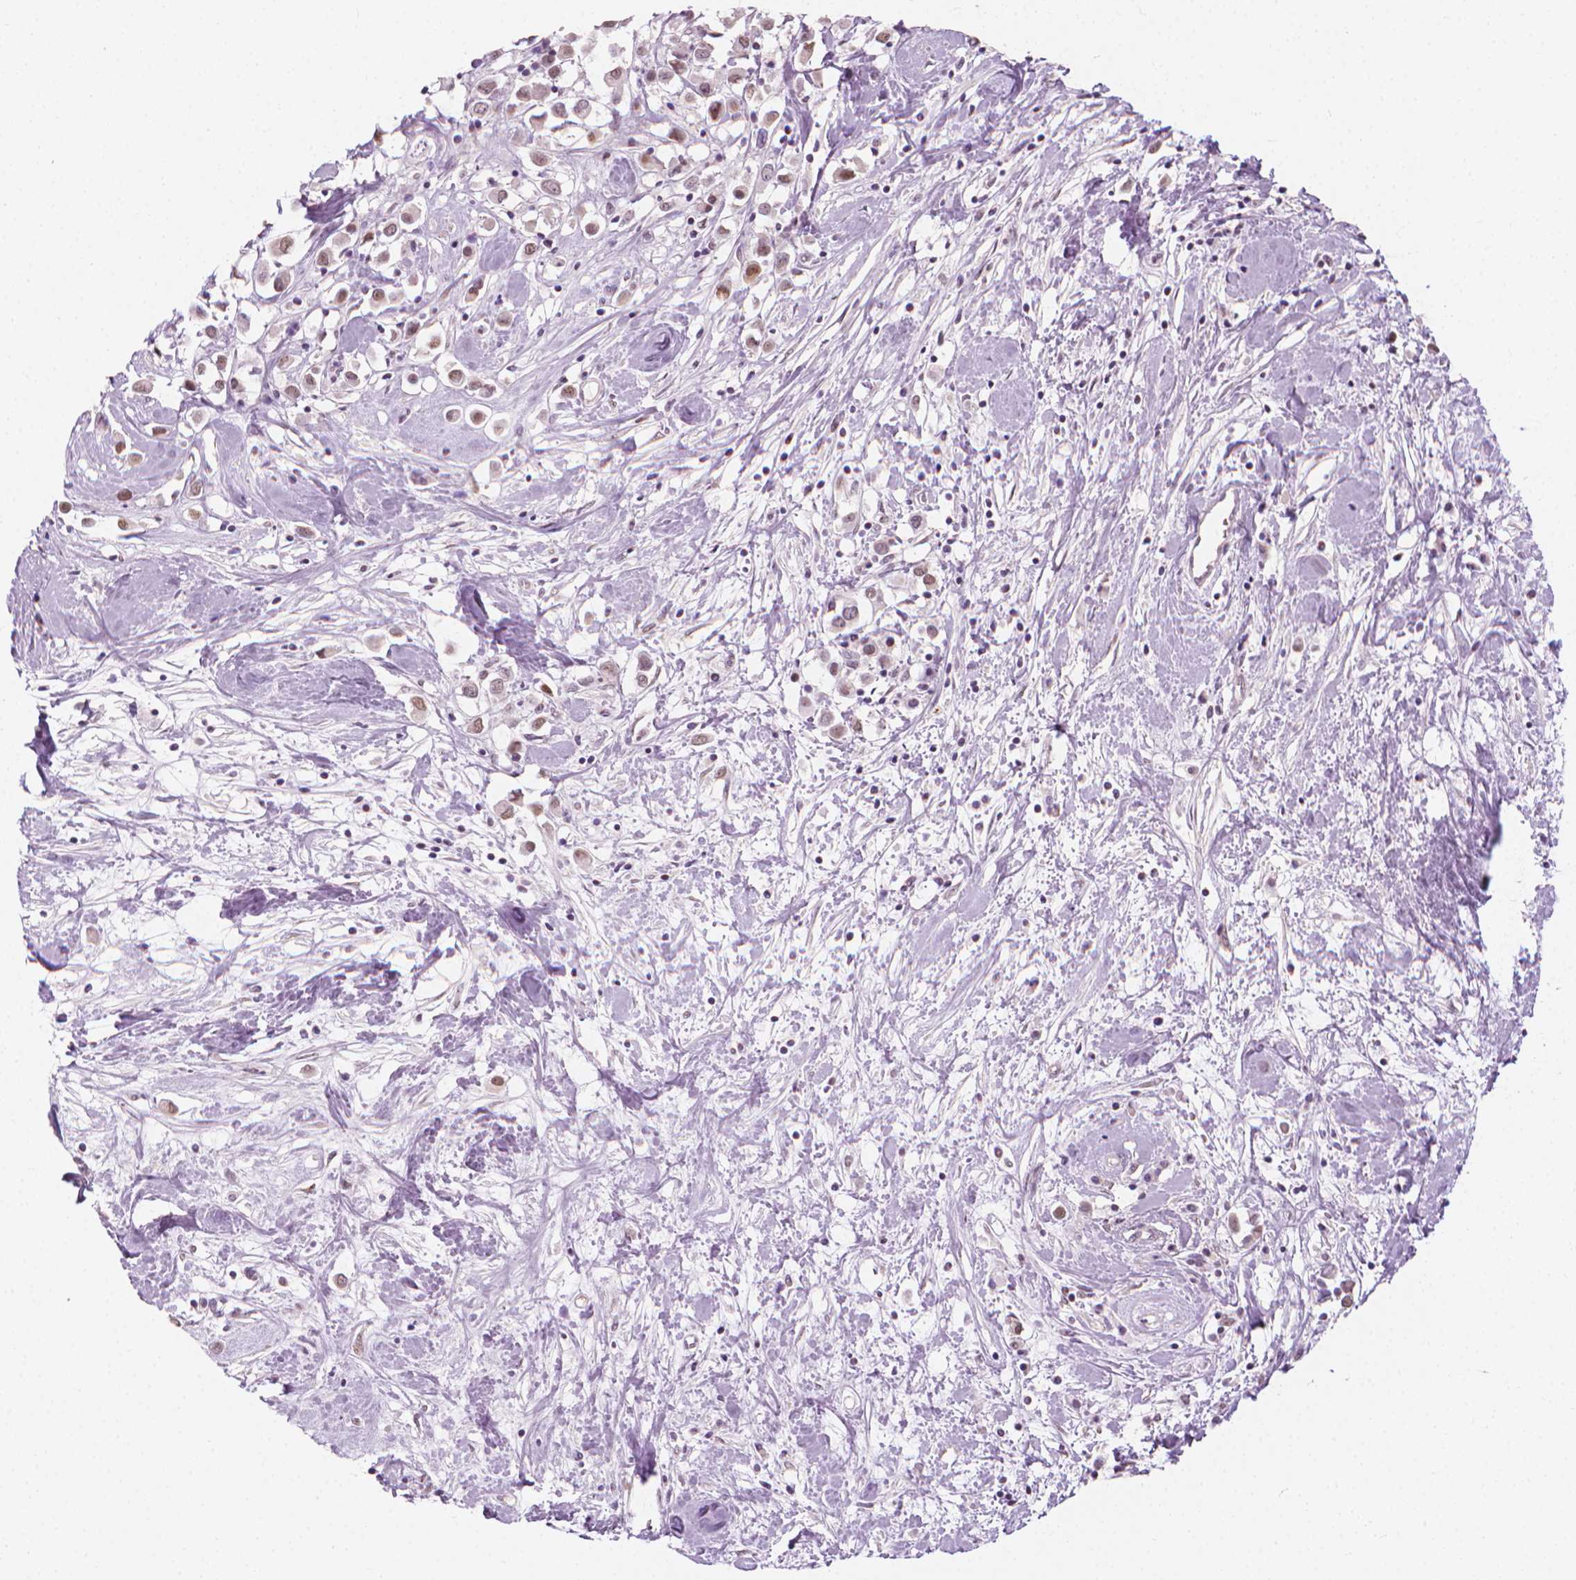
{"staining": {"intensity": "weak", "quantity": "25%-75%", "location": "nuclear"}, "tissue": "breast cancer", "cell_type": "Tumor cells", "image_type": "cancer", "snomed": [{"axis": "morphology", "description": "Duct carcinoma"}, {"axis": "topography", "description": "Breast"}], "caption": "Invasive ductal carcinoma (breast) stained for a protein (brown) demonstrates weak nuclear positive positivity in about 25%-75% of tumor cells.", "gene": "CDKN1C", "patient": {"sex": "female", "age": 61}}